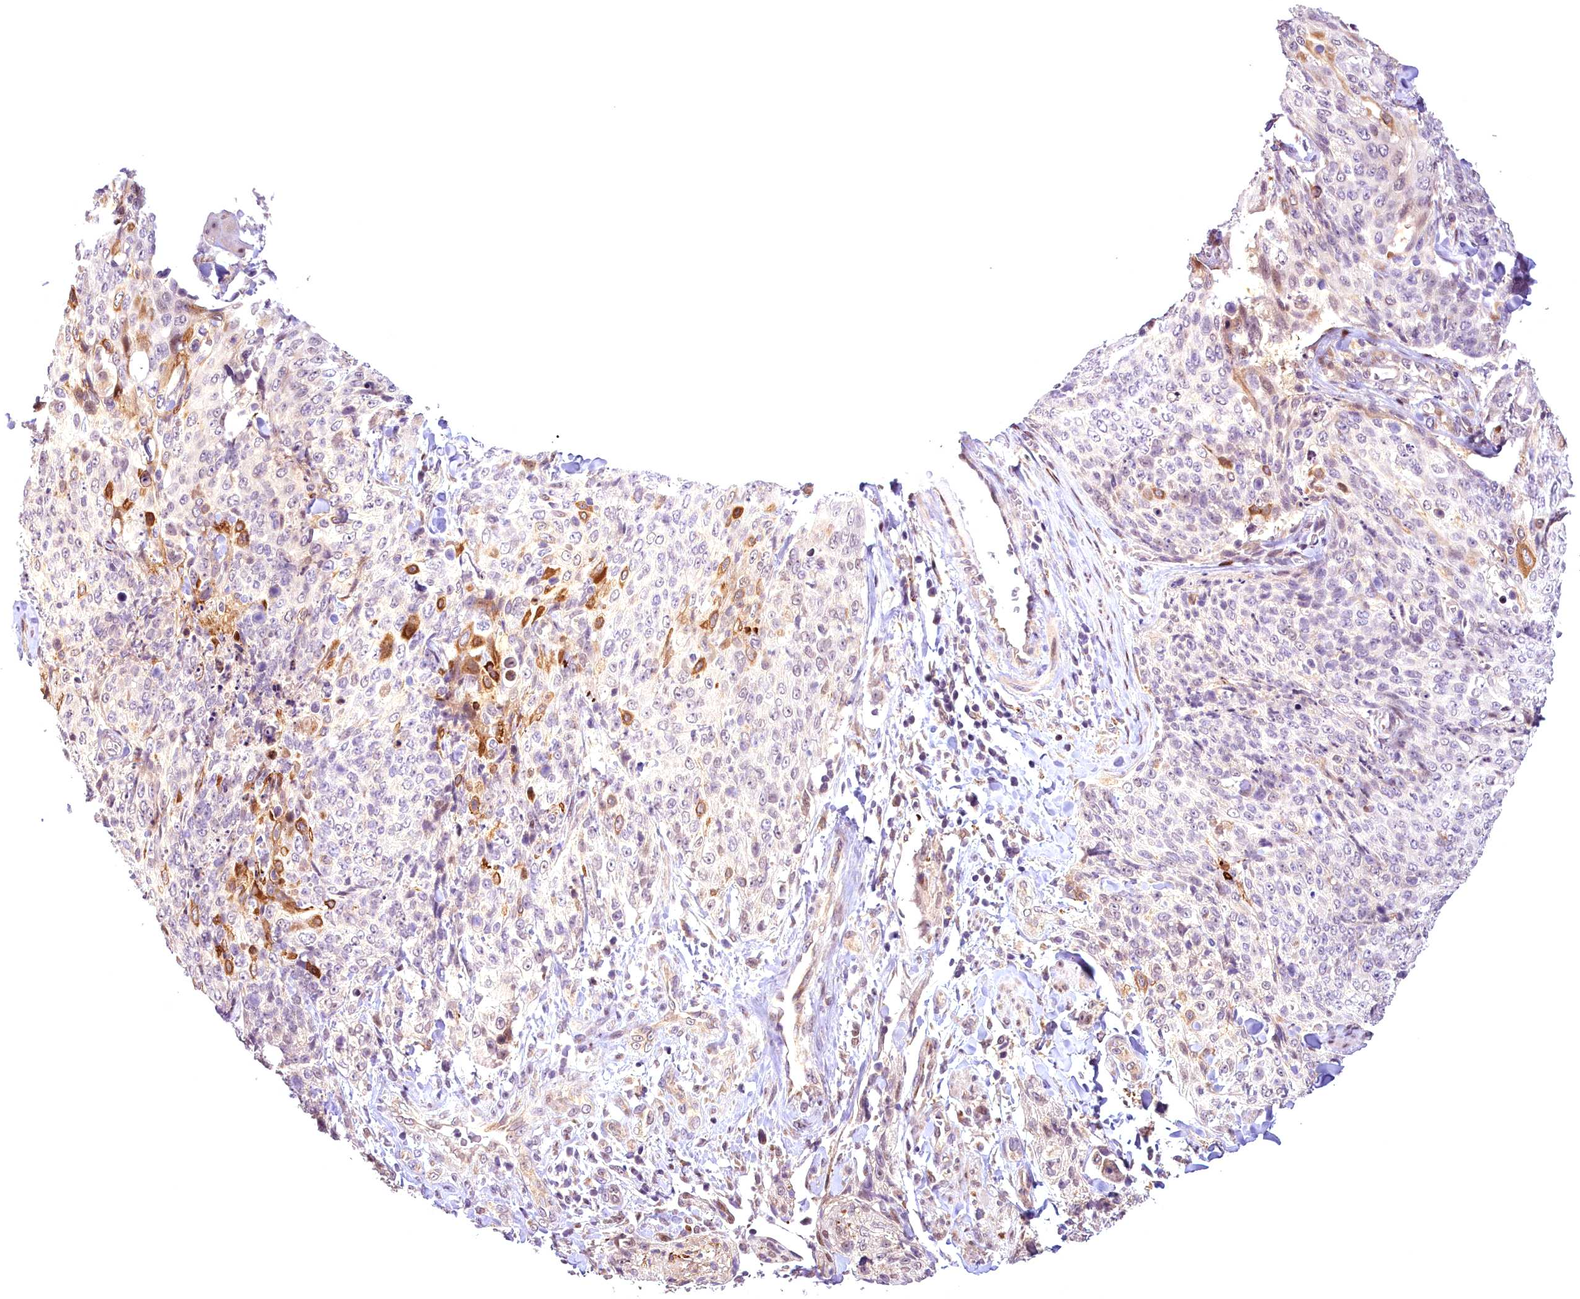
{"staining": {"intensity": "moderate", "quantity": "<25%", "location": "cytoplasmic/membranous"}, "tissue": "skin cancer", "cell_type": "Tumor cells", "image_type": "cancer", "snomed": [{"axis": "morphology", "description": "Squamous cell carcinoma, NOS"}, {"axis": "topography", "description": "Skin"}, {"axis": "topography", "description": "Vulva"}], "caption": "Skin cancer stained with DAB (3,3'-diaminobenzidine) immunohistochemistry (IHC) reveals low levels of moderate cytoplasmic/membranous positivity in approximately <25% of tumor cells. The staining is performed using DAB brown chromogen to label protein expression. The nuclei are counter-stained blue using hematoxylin.", "gene": "AP1M1", "patient": {"sex": "female", "age": 85}}